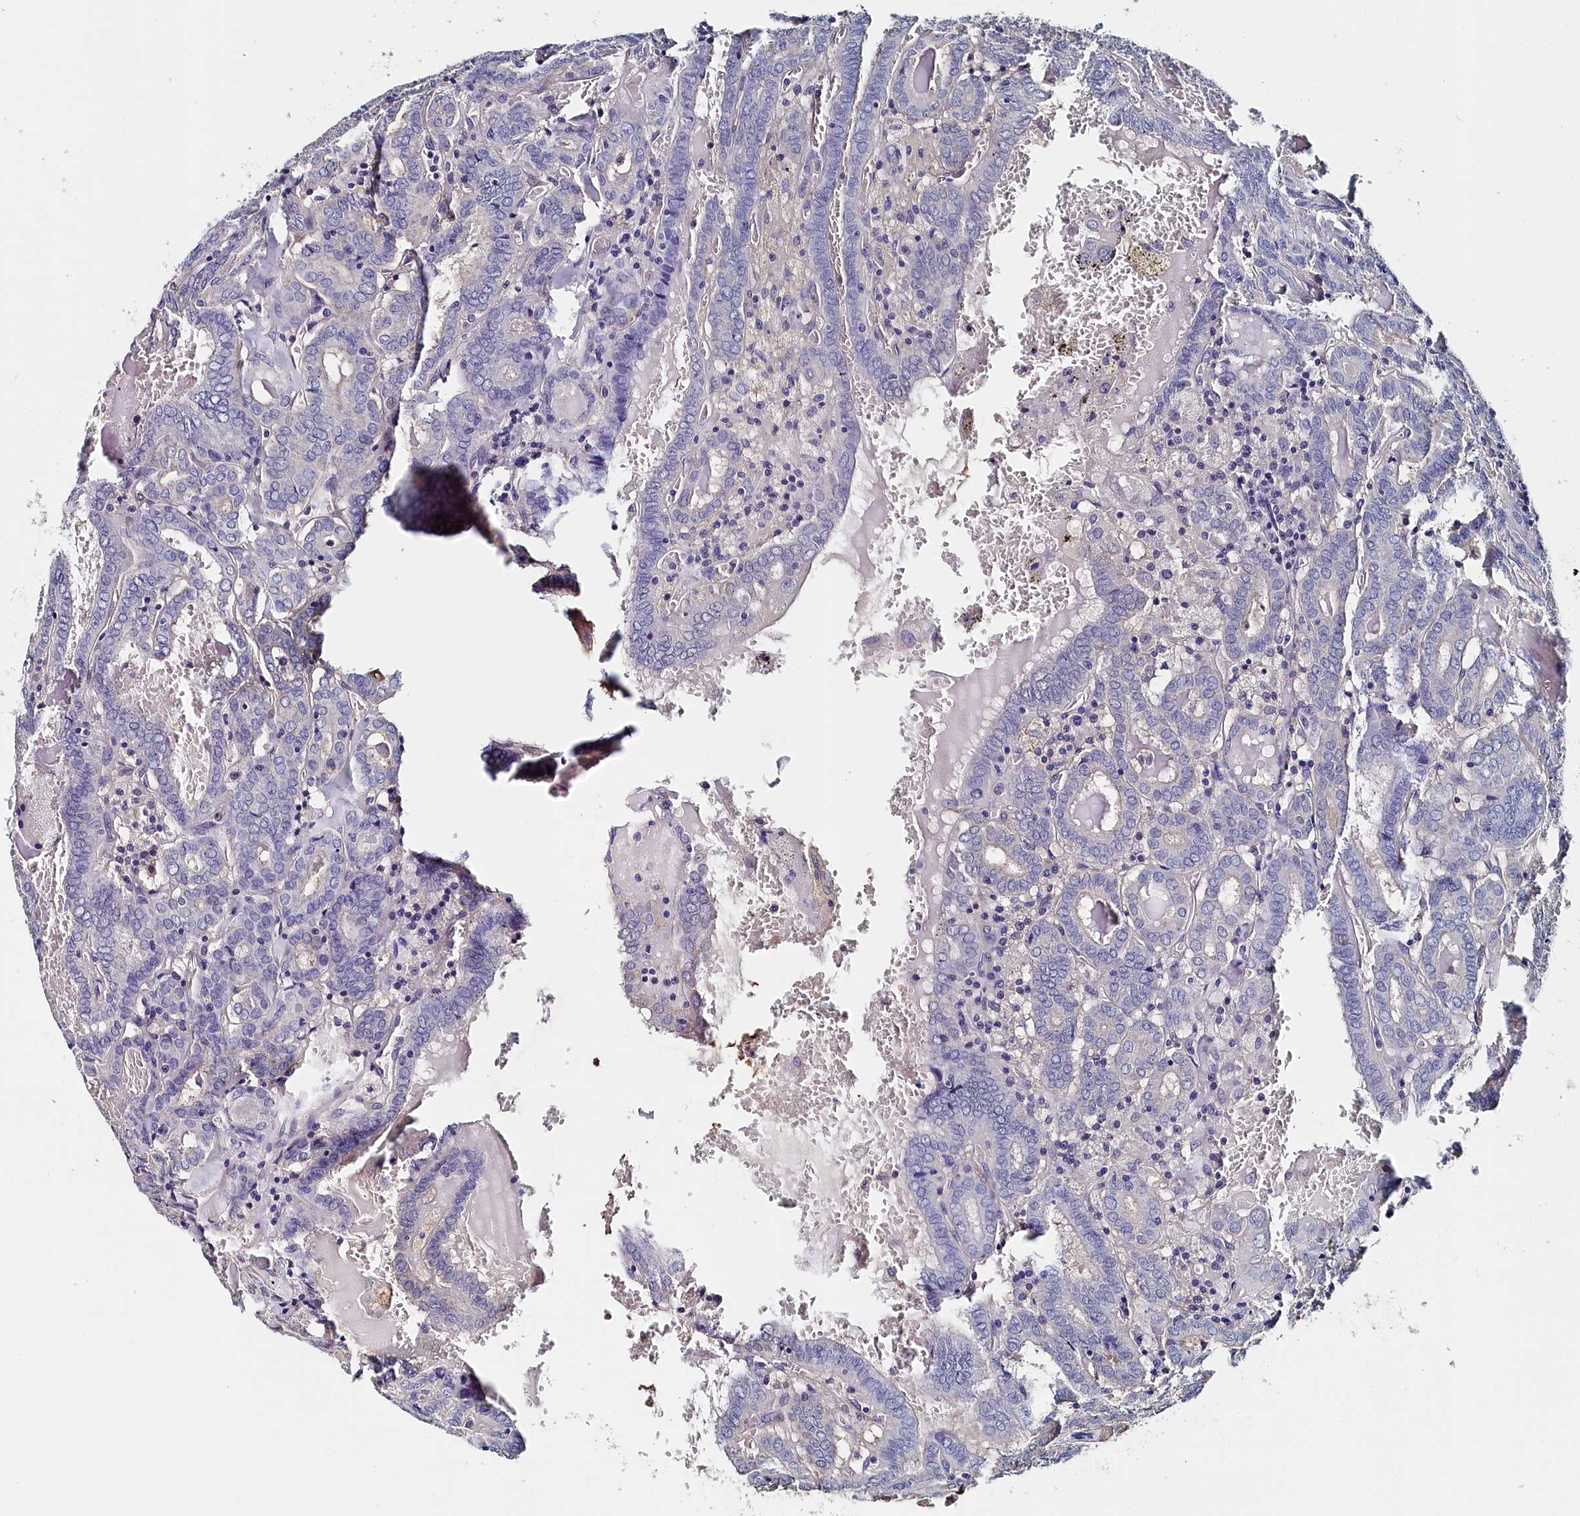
{"staining": {"intensity": "weak", "quantity": "<25%", "location": "cytoplasmic/membranous"}, "tissue": "thyroid cancer", "cell_type": "Tumor cells", "image_type": "cancer", "snomed": [{"axis": "morphology", "description": "Papillary adenocarcinoma, NOS"}, {"axis": "topography", "description": "Thyroid gland"}], "caption": "Immunohistochemical staining of human thyroid papillary adenocarcinoma exhibits no significant positivity in tumor cells.", "gene": "BHMT", "patient": {"sex": "female", "age": 72}}